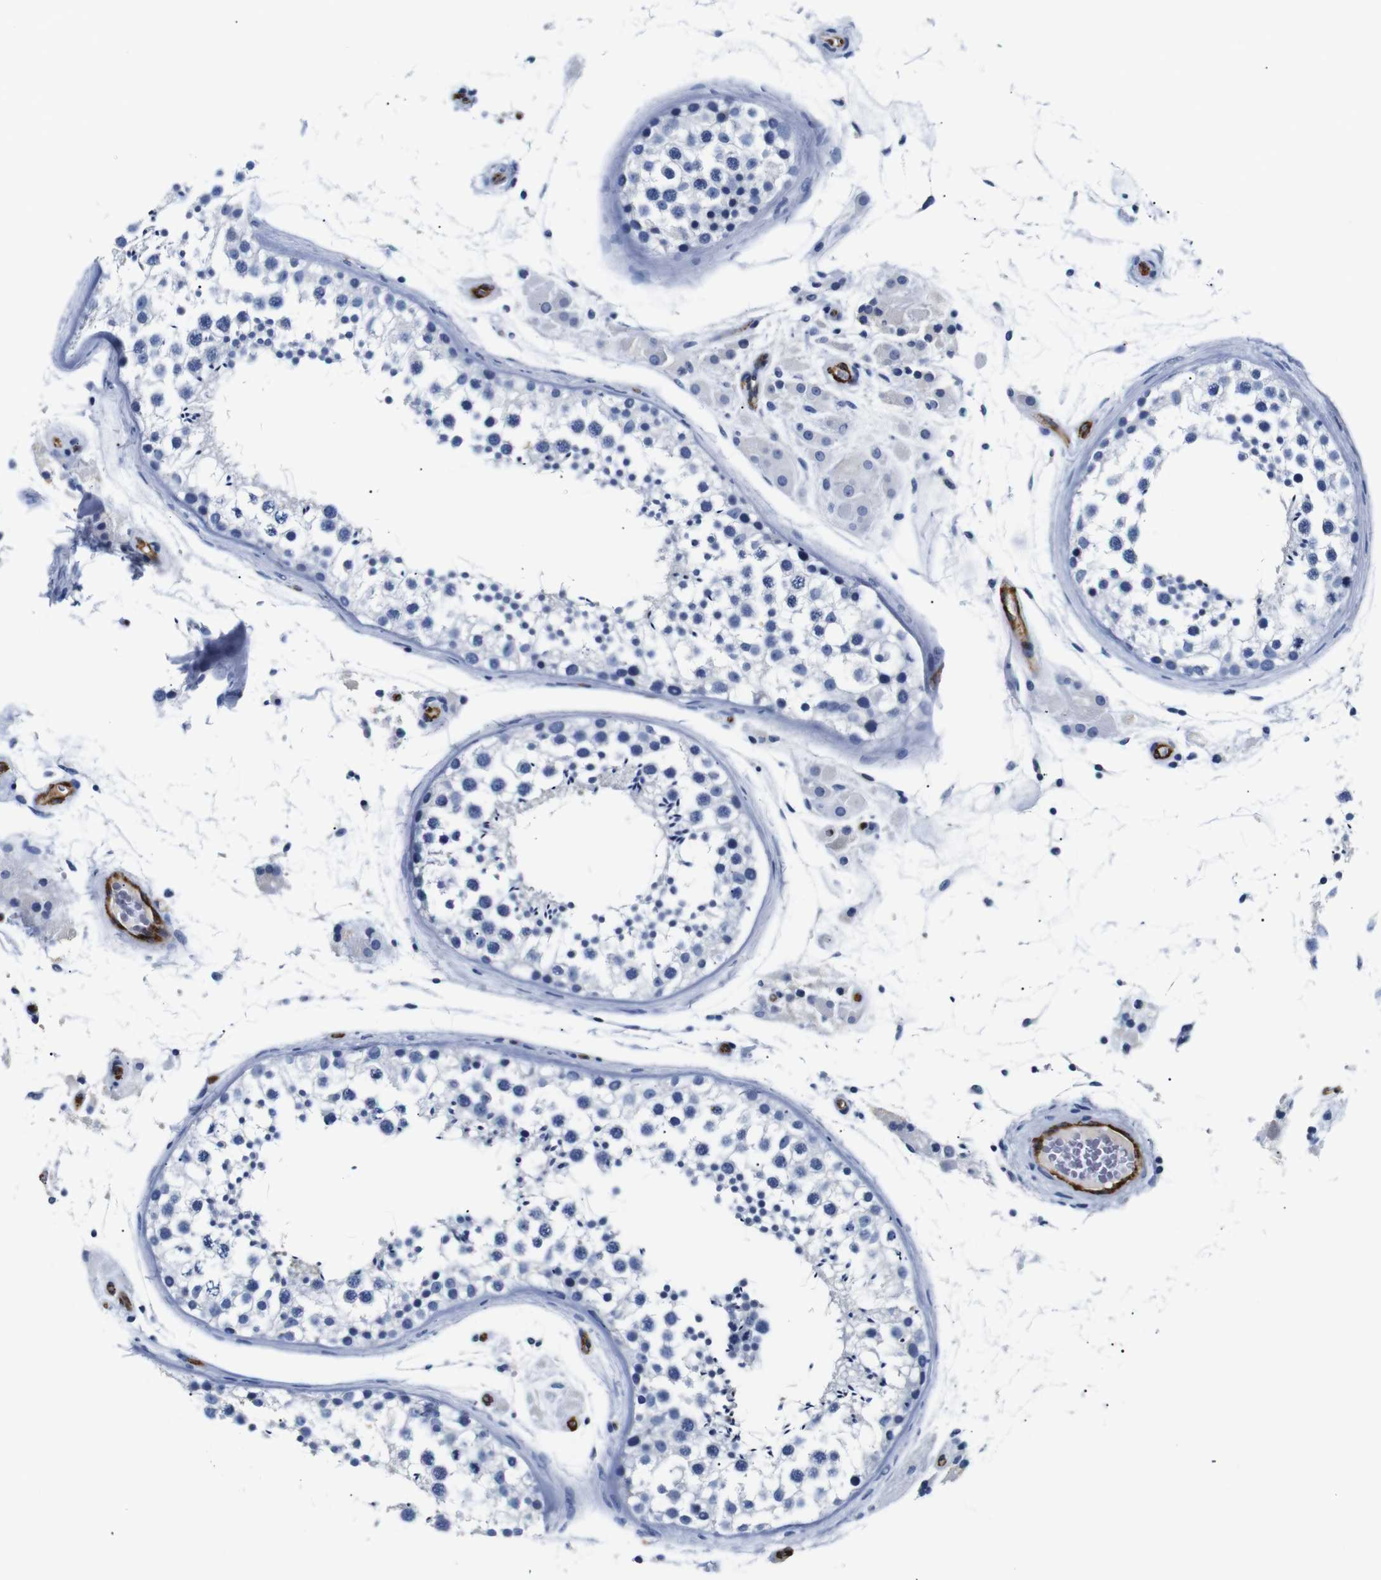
{"staining": {"intensity": "negative", "quantity": "none", "location": "none"}, "tissue": "testis", "cell_type": "Cells in seminiferous ducts", "image_type": "normal", "snomed": [{"axis": "morphology", "description": "Normal tissue, NOS"}, {"axis": "topography", "description": "Testis"}], "caption": "DAB (3,3'-diaminobenzidine) immunohistochemical staining of unremarkable human testis shows no significant expression in cells in seminiferous ducts.", "gene": "MUC4", "patient": {"sex": "male", "age": 46}}